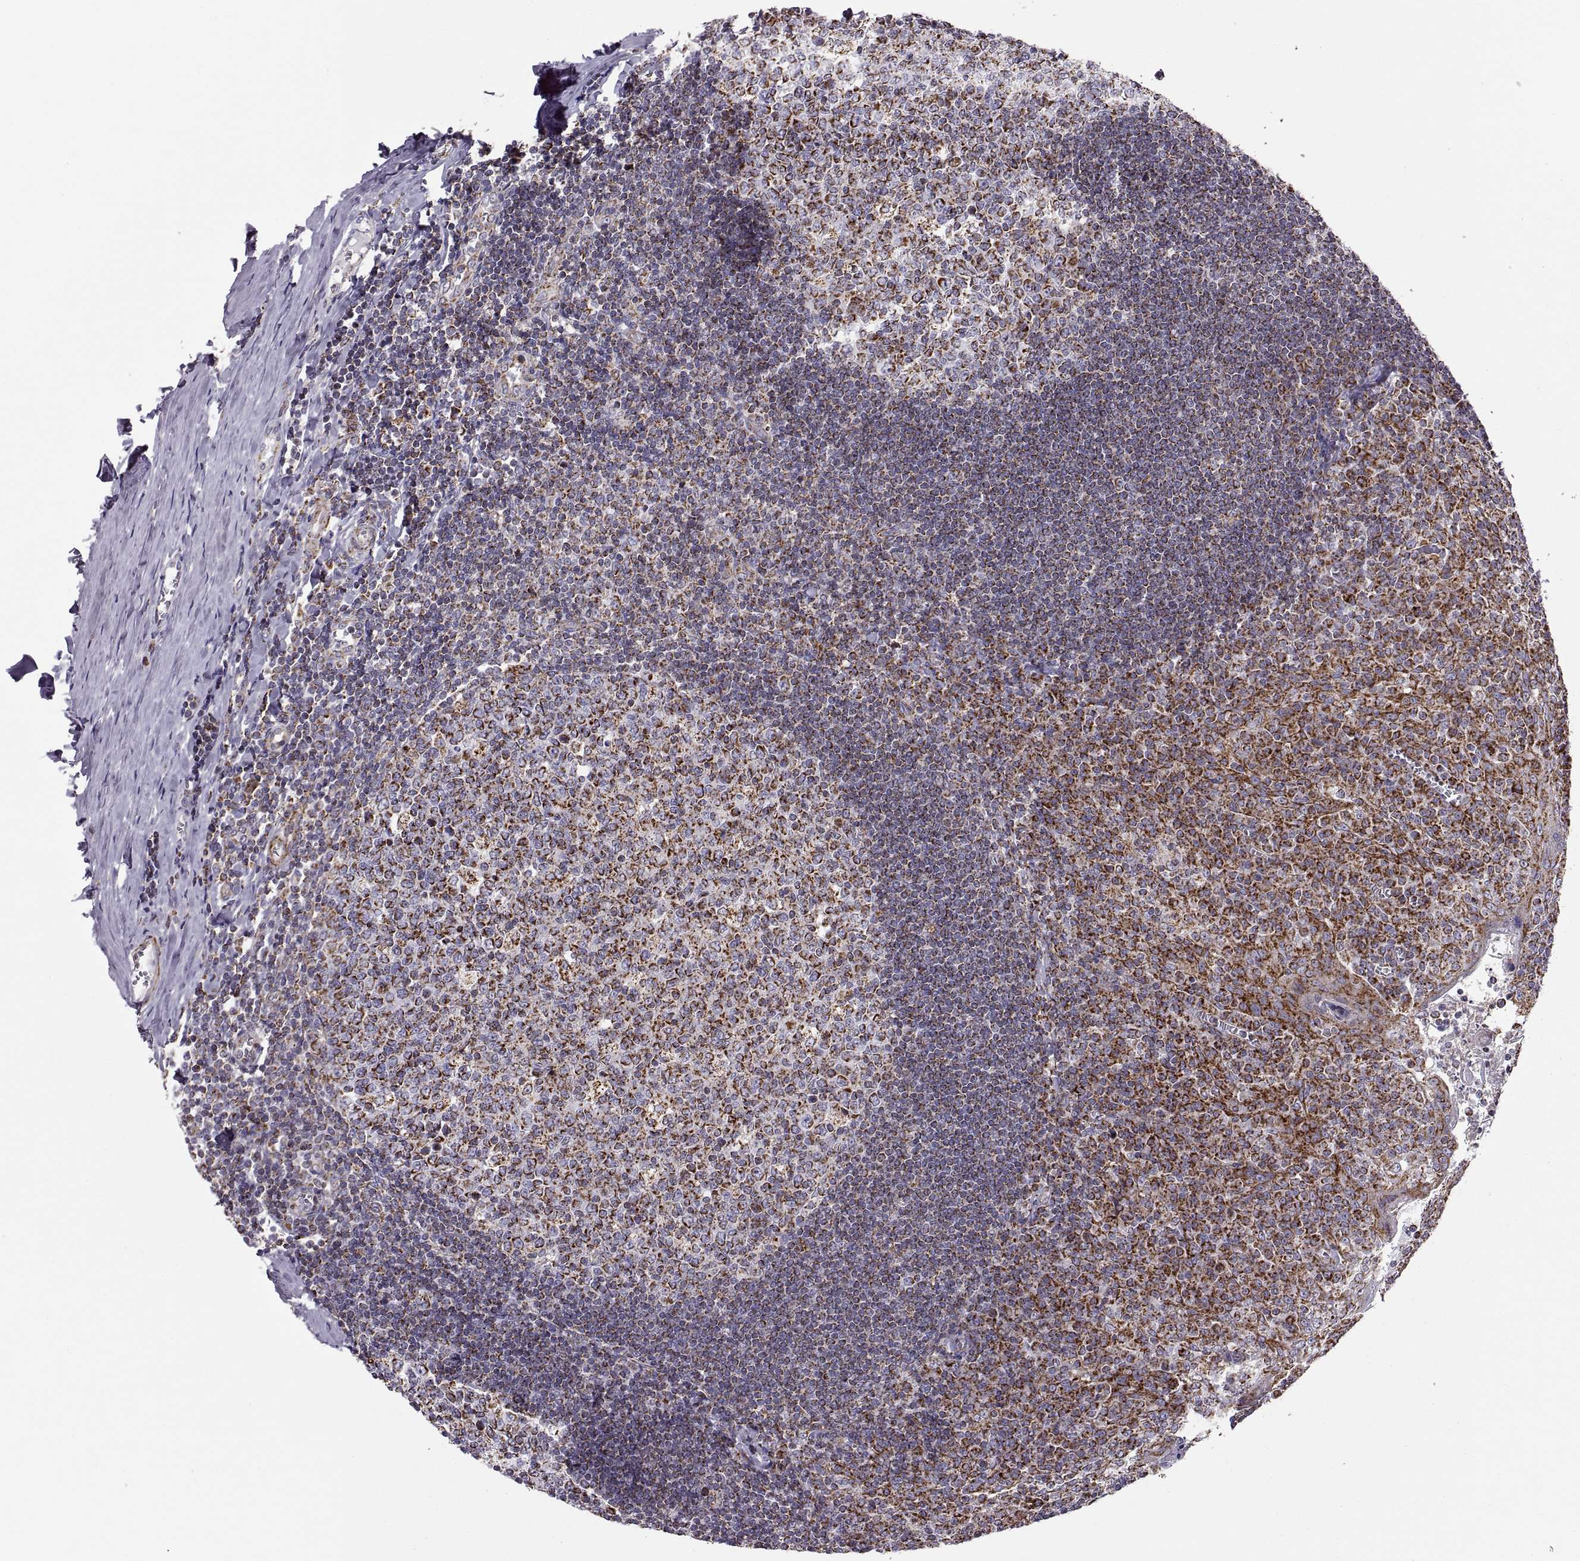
{"staining": {"intensity": "strong", "quantity": ">75%", "location": "cytoplasmic/membranous"}, "tissue": "tonsil", "cell_type": "Germinal center cells", "image_type": "normal", "snomed": [{"axis": "morphology", "description": "Normal tissue, NOS"}, {"axis": "topography", "description": "Tonsil"}], "caption": "An immunohistochemistry (IHC) micrograph of benign tissue is shown. Protein staining in brown labels strong cytoplasmic/membranous positivity in tonsil within germinal center cells.", "gene": "ARSD", "patient": {"sex": "female", "age": 12}}